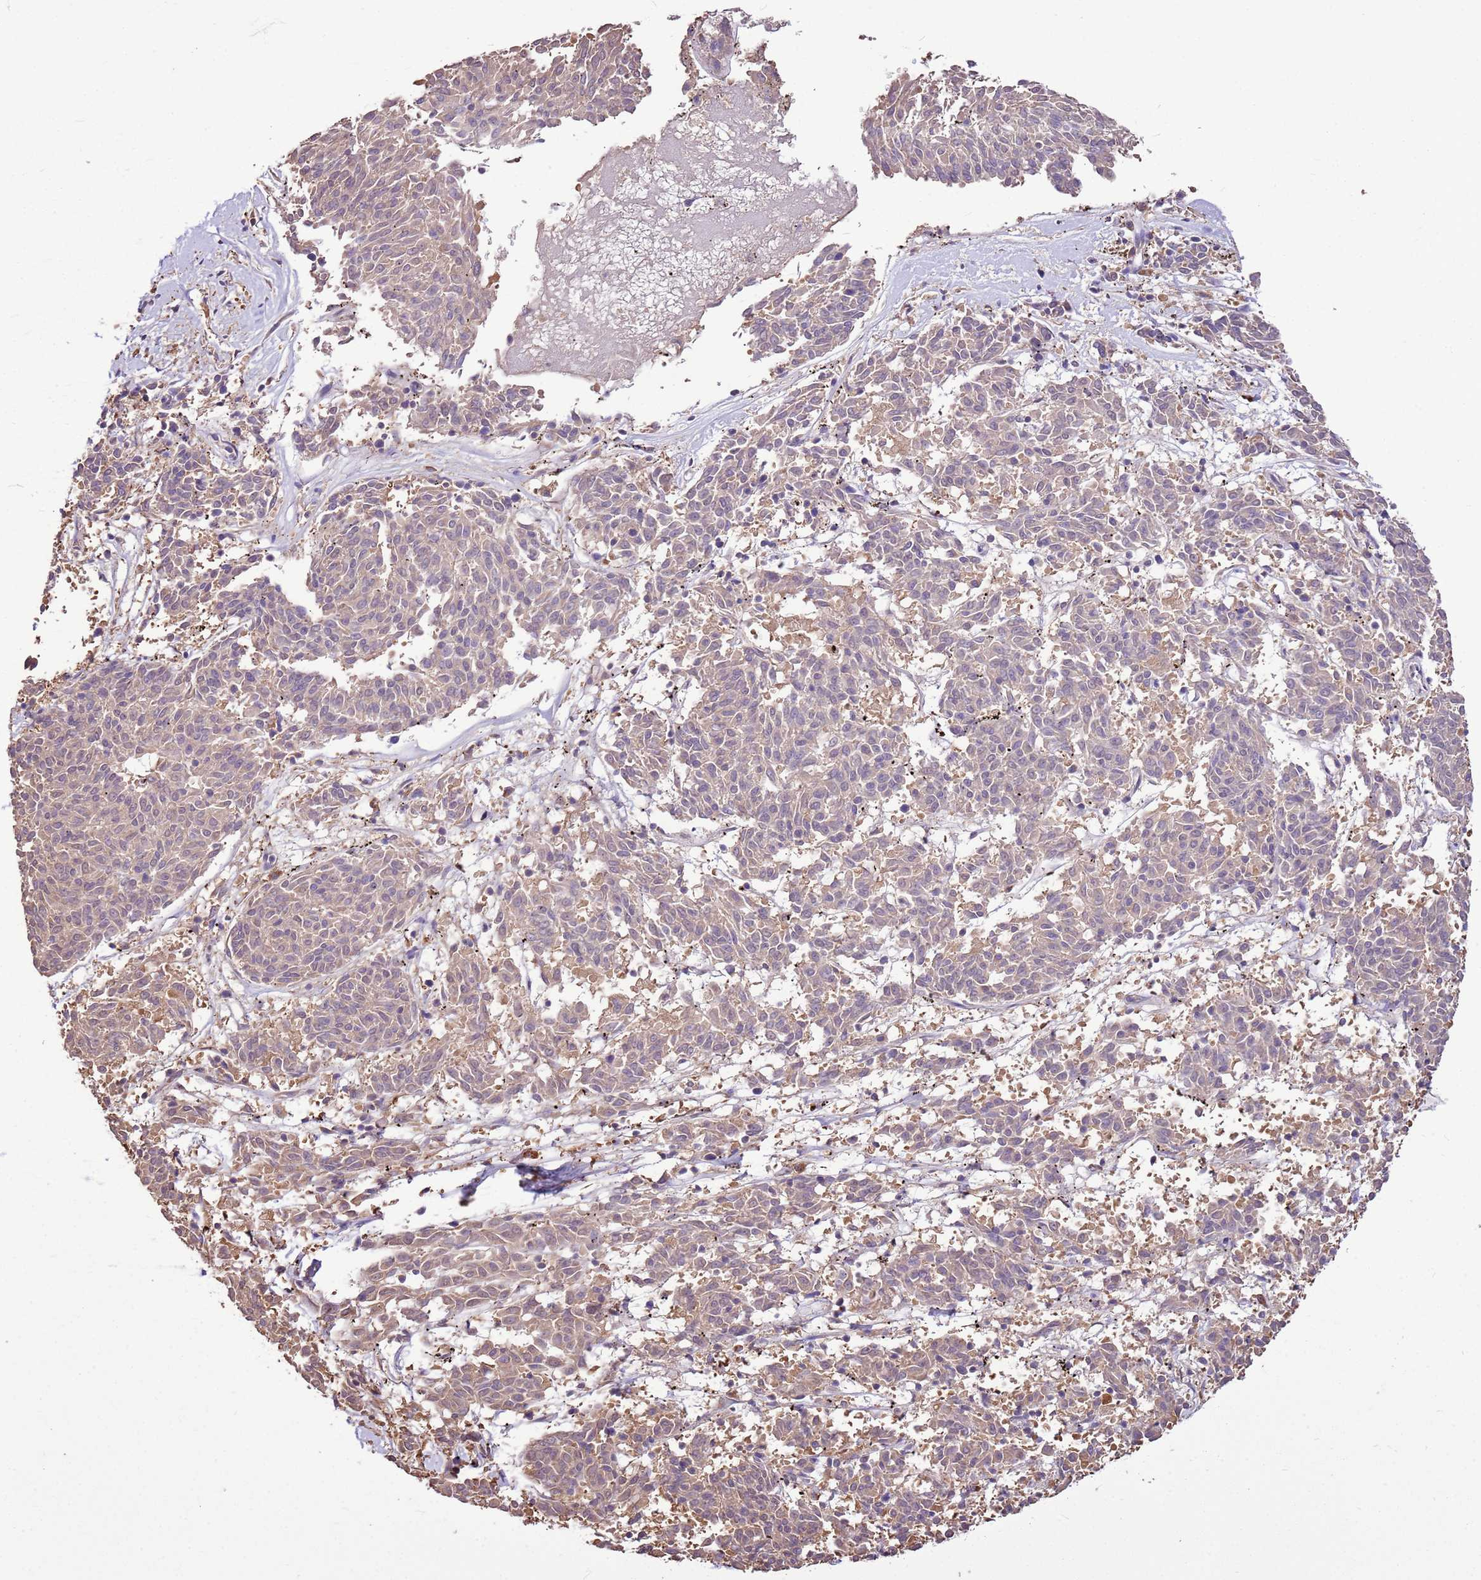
{"staining": {"intensity": "weak", "quantity": "25%-75%", "location": "cytoplasmic/membranous"}, "tissue": "melanoma", "cell_type": "Tumor cells", "image_type": "cancer", "snomed": [{"axis": "morphology", "description": "Malignant melanoma, NOS"}, {"axis": "topography", "description": "Skin"}], "caption": "Immunohistochemical staining of human melanoma reveals low levels of weak cytoplasmic/membranous staining in approximately 25%-75% of tumor cells. (DAB IHC, brown staining for protein, blue staining for nuclei).", "gene": "BBS5", "patient": {"sex": "female", "age": 72}}